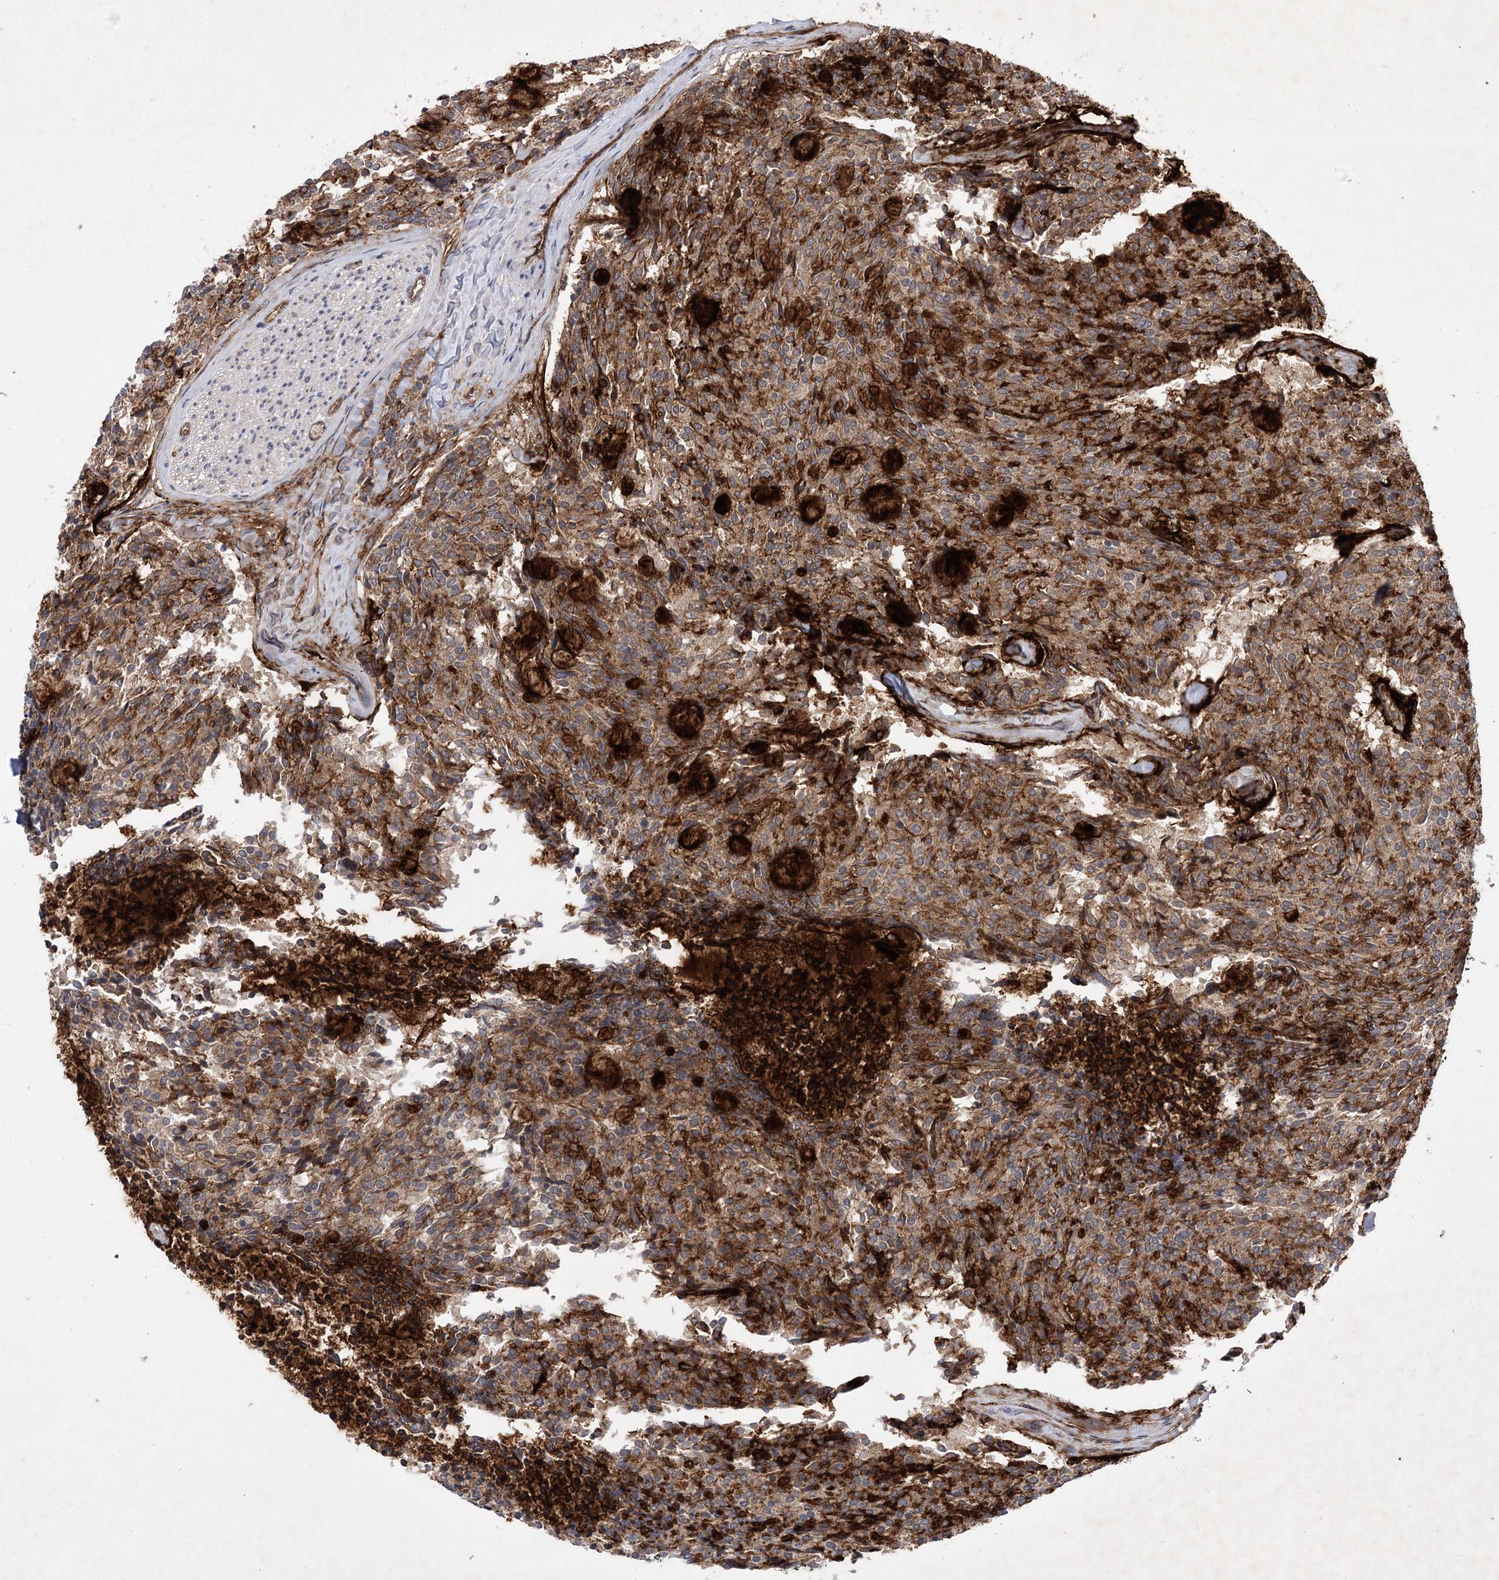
{"staining": {"intensity": "moderate", "quantity": ">75%", "location": "cytoplasmic/membranous"}, "tissue": "carcinoid", "cell_type": "Tumor cells", "image_type": "cancer", "snomed": [{"axis": "morphology", "description": "Carcinoid, malignant, NOS"}, {"axis": "topography", "description": "Pancreas"}], "caption": "Tumor cells reveal moderate cytoplasmic/membranous expression in about >75% of cells in malignant carcinoid. (IHC, brightfield microscopy, high magnification).", "gene": "ARHGAP31", "patient": {"sex": "female", "age": 54}}